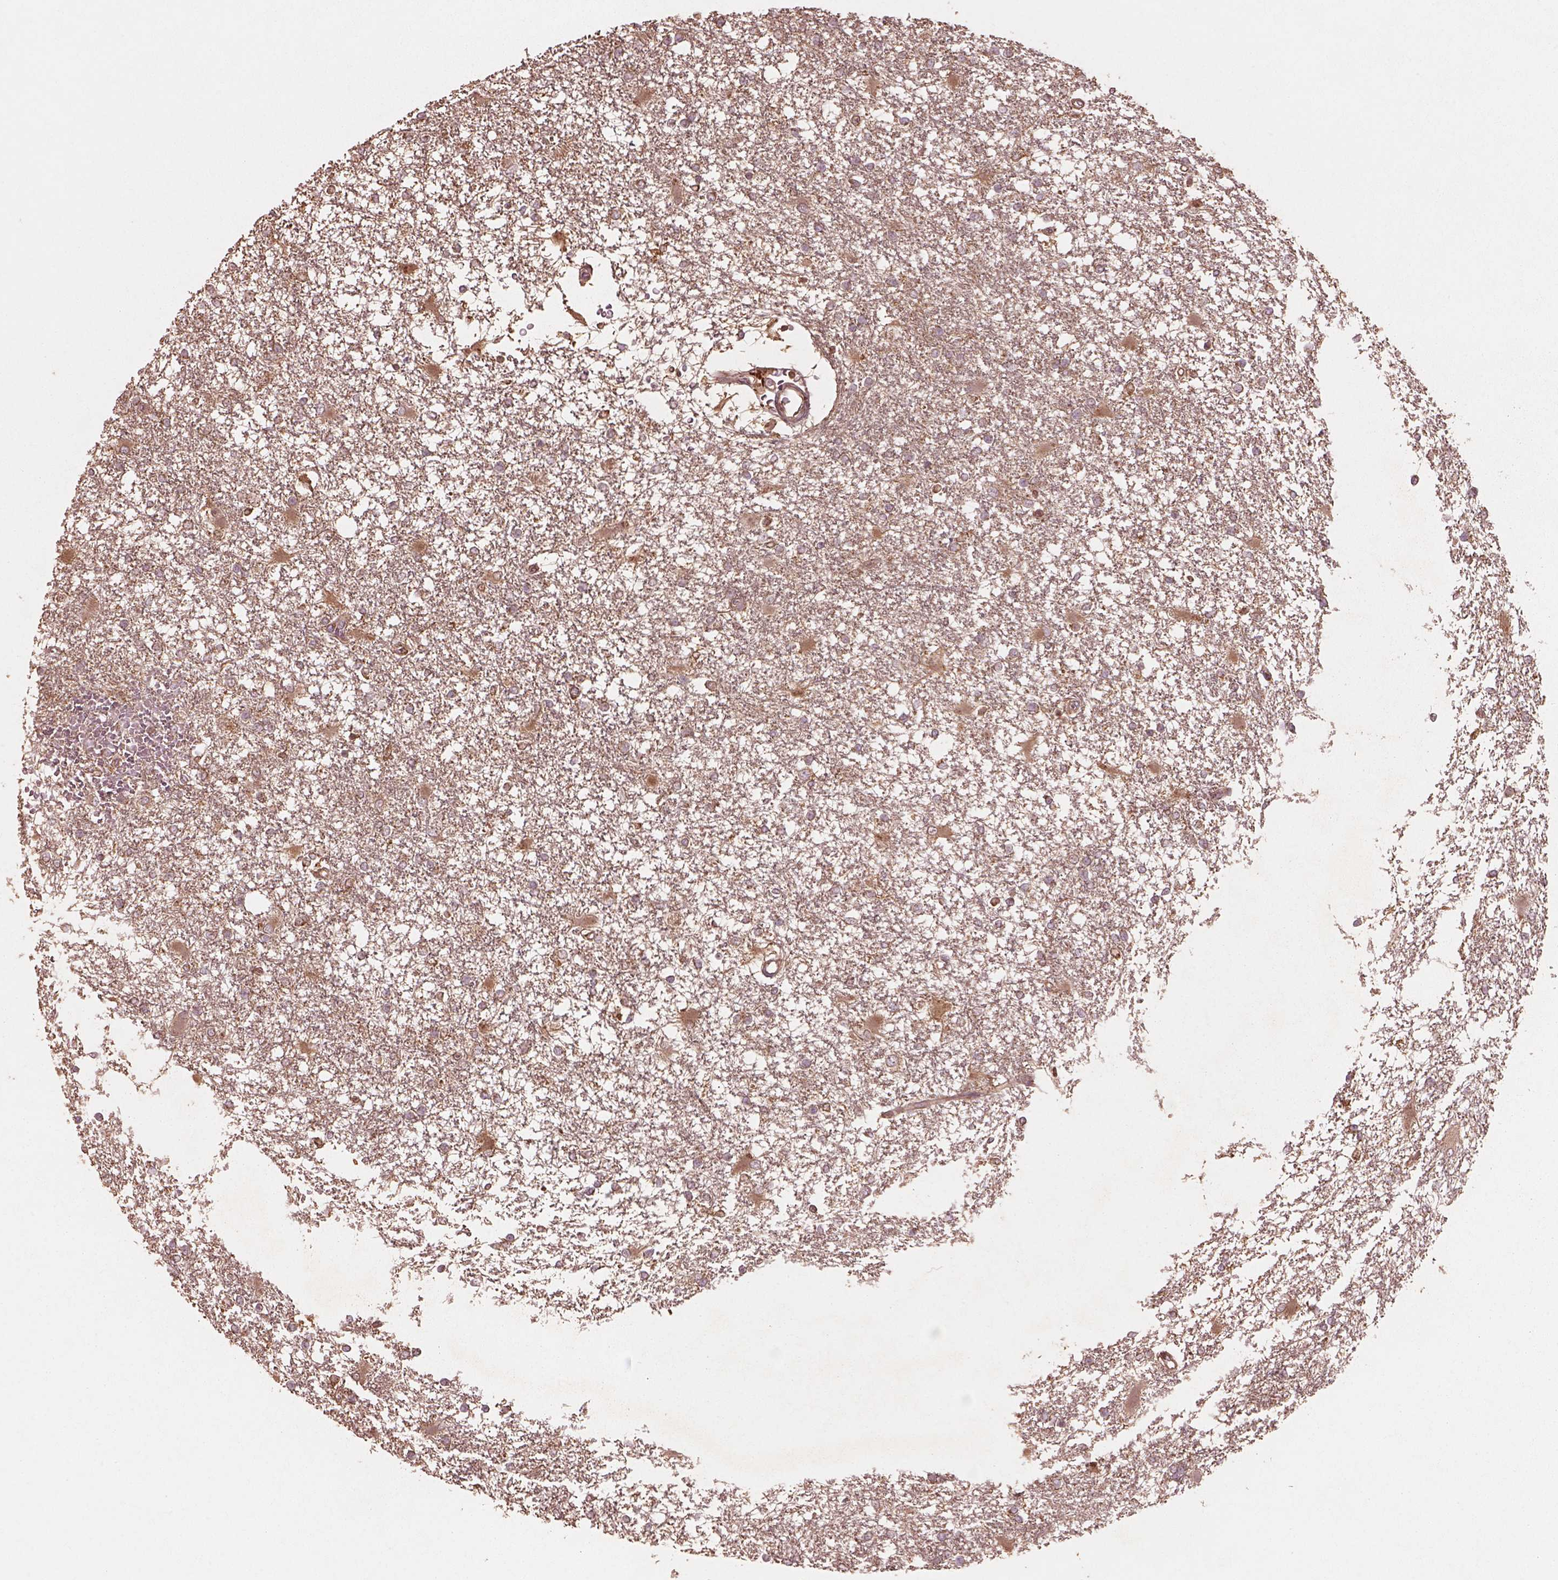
{"staining": {"intensity": "negative", "quantity": "none", "location": "none"}, "tissue": "glioma", "cell_type": "Tumor cells", "image_type": "cancer", "snomed": [{"axis": "morphology", "description": "Glioma, malignant, High grade"}, {"axis": "topography", "description": "Cerebral cortex"}], "caption": "The photomicrograph displays no significant positivity in tumor cells of glioma.", "gene": "TRADD", "patient": {"sex": "male", "age": 79}}